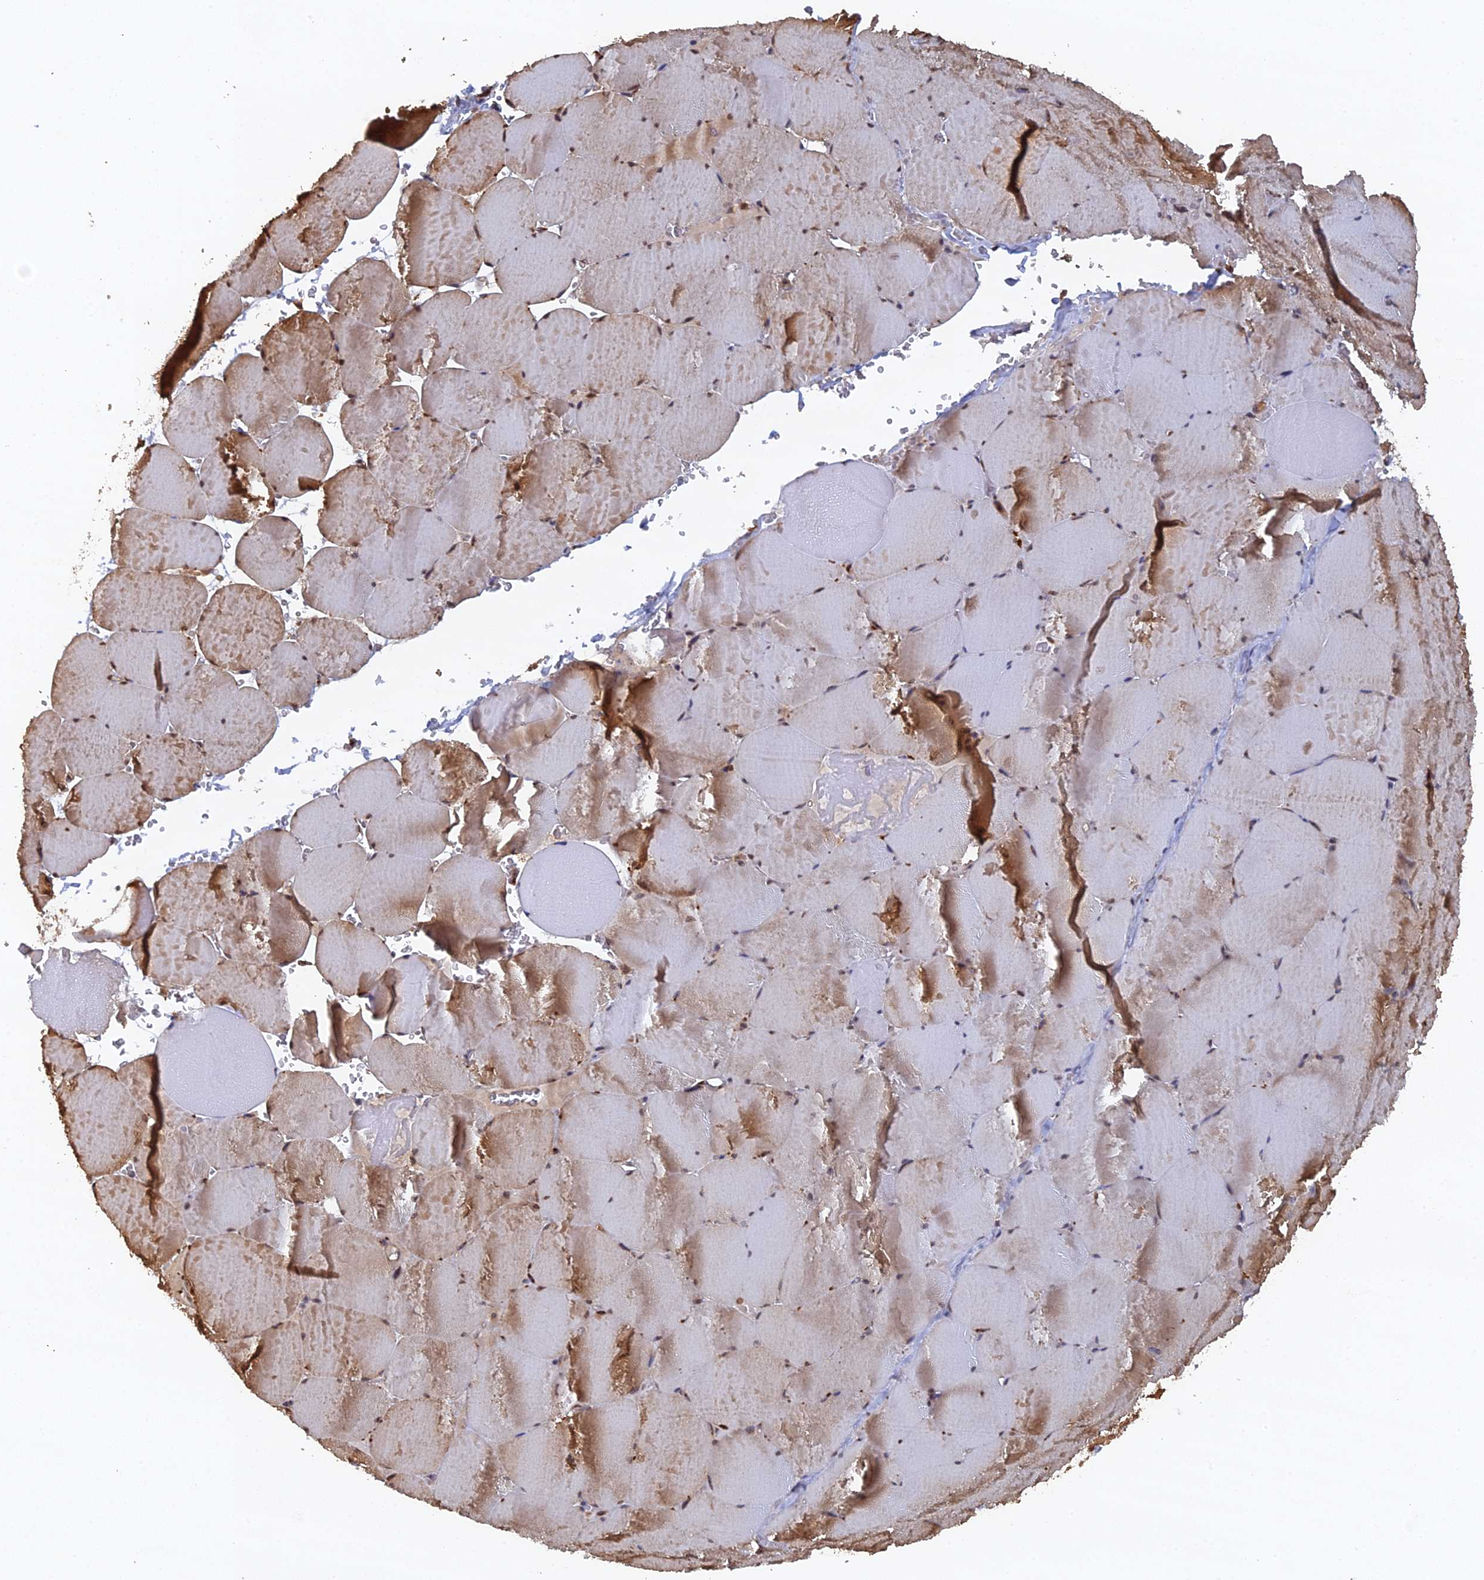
{"staining": {"intensity": "moderate", "quantity": "25%-75%", "location": "cytoplasmic/membranous"}, "tissue": "skeletal muscle", "cell_type": "Myocytes", "image_type": "normal", "snomed": [{"axis": "morphology", "description": "Normal tissue, NOS"}, {"axis": "topography", "description": "Skeletal muscle"}, {"axis": "topography", "description": "Head-Neck"}], "caption": "Unremarkable skeletal muscle displays moderate cytoplasmic/membranous positivity in about 25%-75% of myocytes Nuclei are stained in blue..", "gene": "VPS37C", "patient": {"sex": "male", "age": 66}}